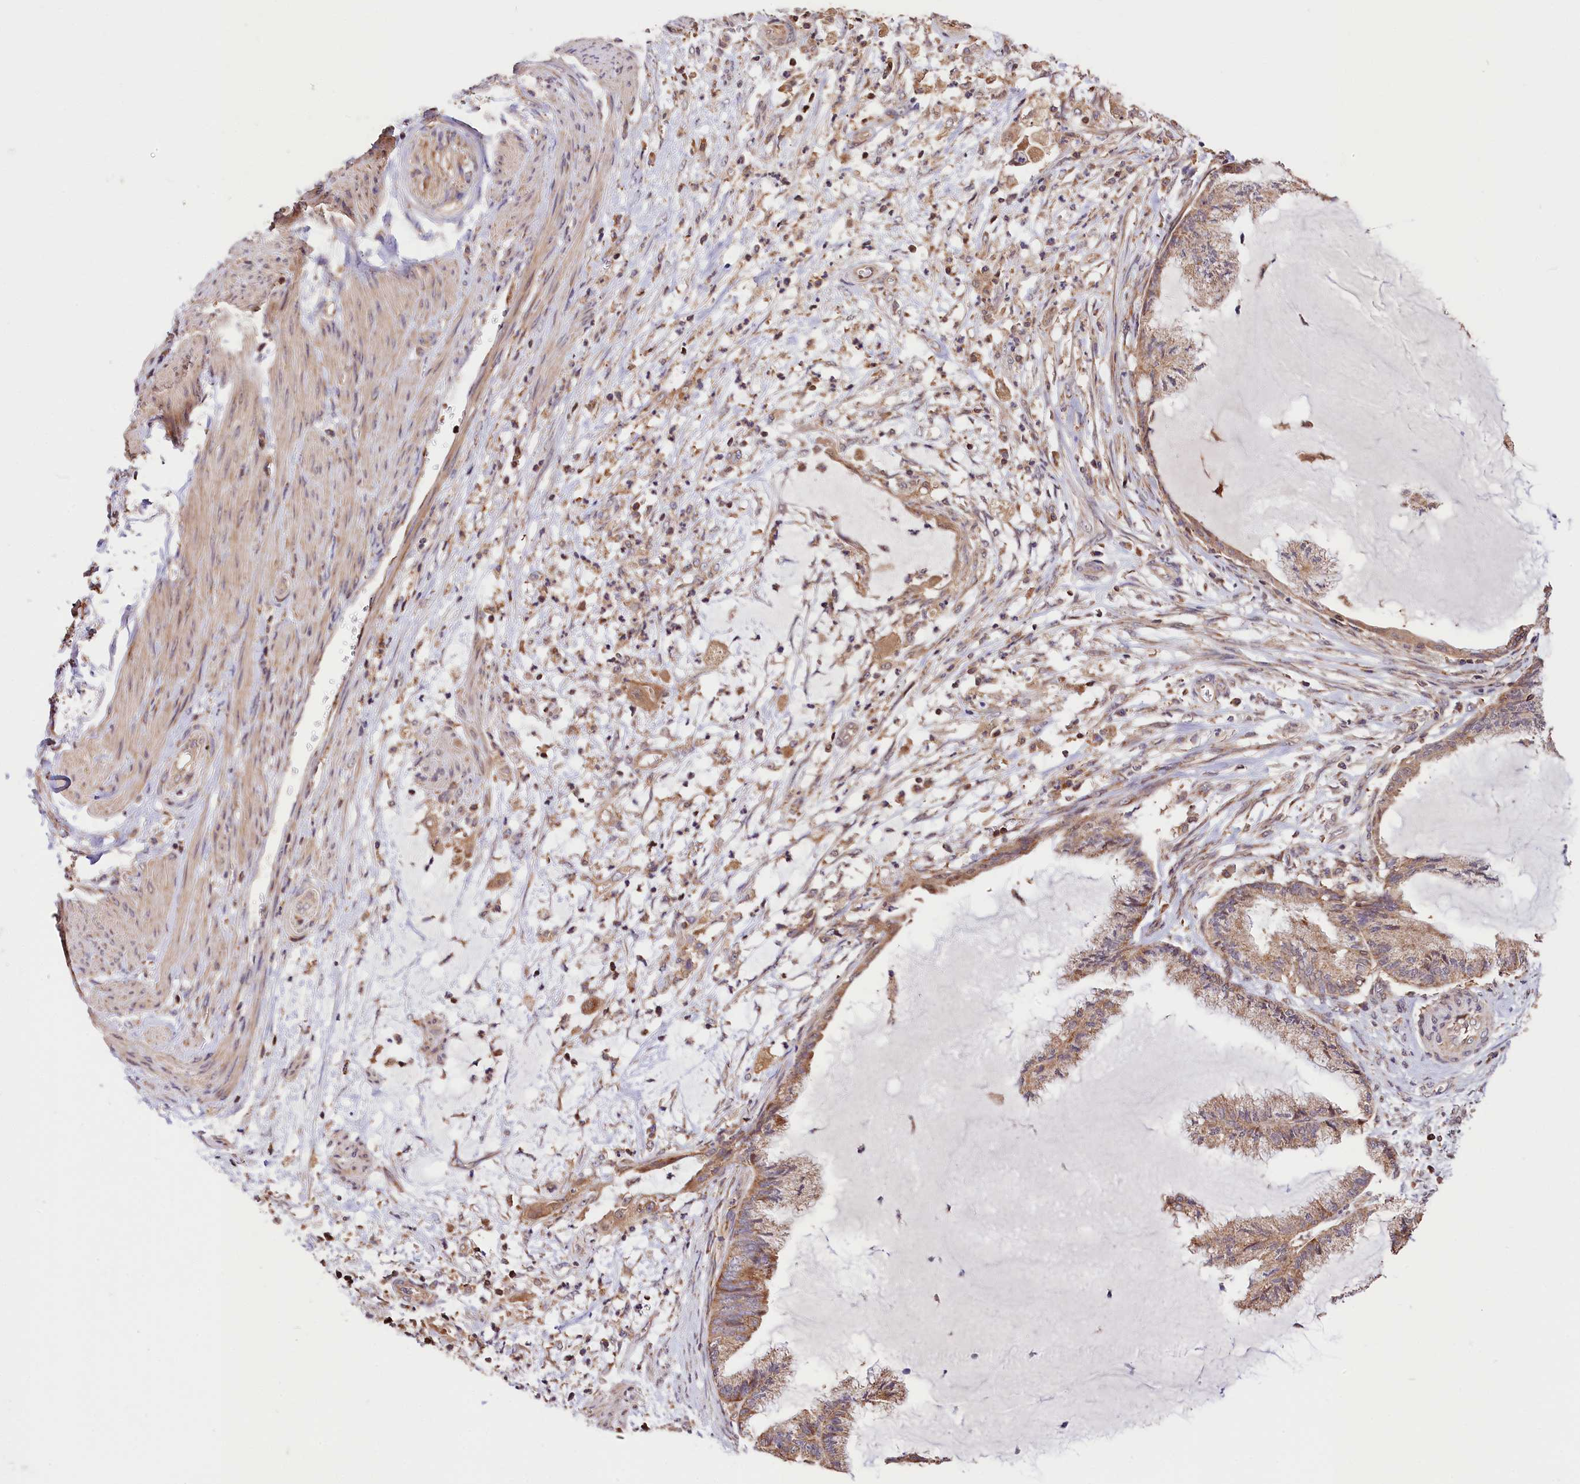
{"staining": {"intensity": "moderate", "quantity": "25%-75%", "location": "cytoplasmic/membranous"}, "tissue": "endometrial cancer", "cell_type": "Tumor cells", "image_type": "cancer", "snomed": [{"axis": "morphology", "description": "Adenocarcinoma, NOS"}, {"axis": "topography", "description": "Endometrium"}], "caption": "Protein expression analysis of endometrial cancer (adenocarcinoma) exhibits moderate cytoplasmic/membranous staining in approximately 25%-75% of tumor cells.", "gene": "KPTN", "patient": {"sex": "female", "age": 86}}